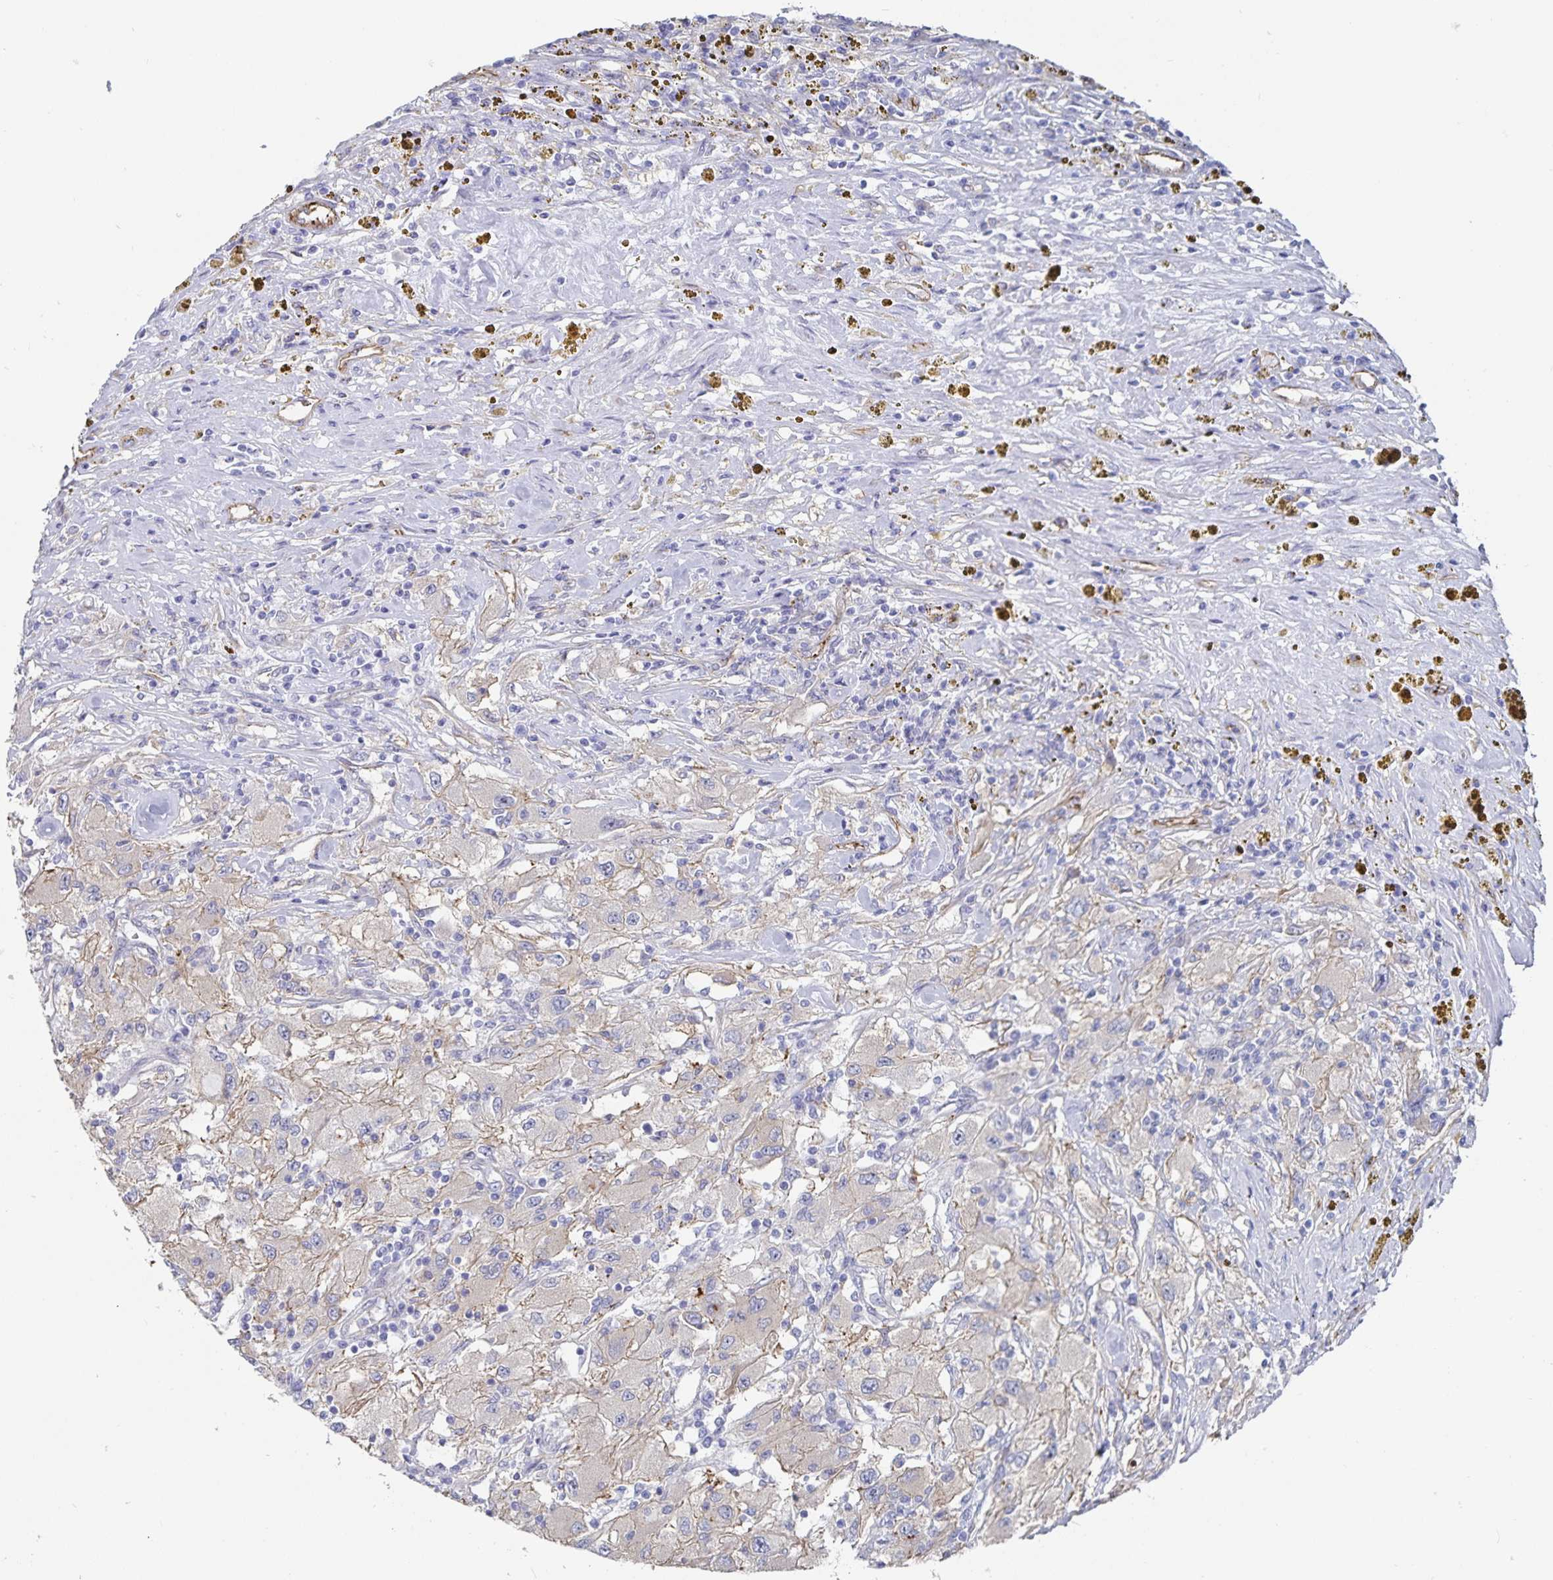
{"staining": {"intensity": "negative", "quantity": "none", "location": "none"}, "tissue": "renal cancer", "cell_type": "Tumor cells", "image_type": "cancer", "snomed": [{"axis": "morphology", "description": "Adenocarcinoma, NOS"}, {"axis": "topography", "description": "Kidney"}], "caption": "The histopathology image reveals no staining of tumor cells in renal cancer.", "gene": "SSTR1", "patient": {"sex": "female", "age": 67}}